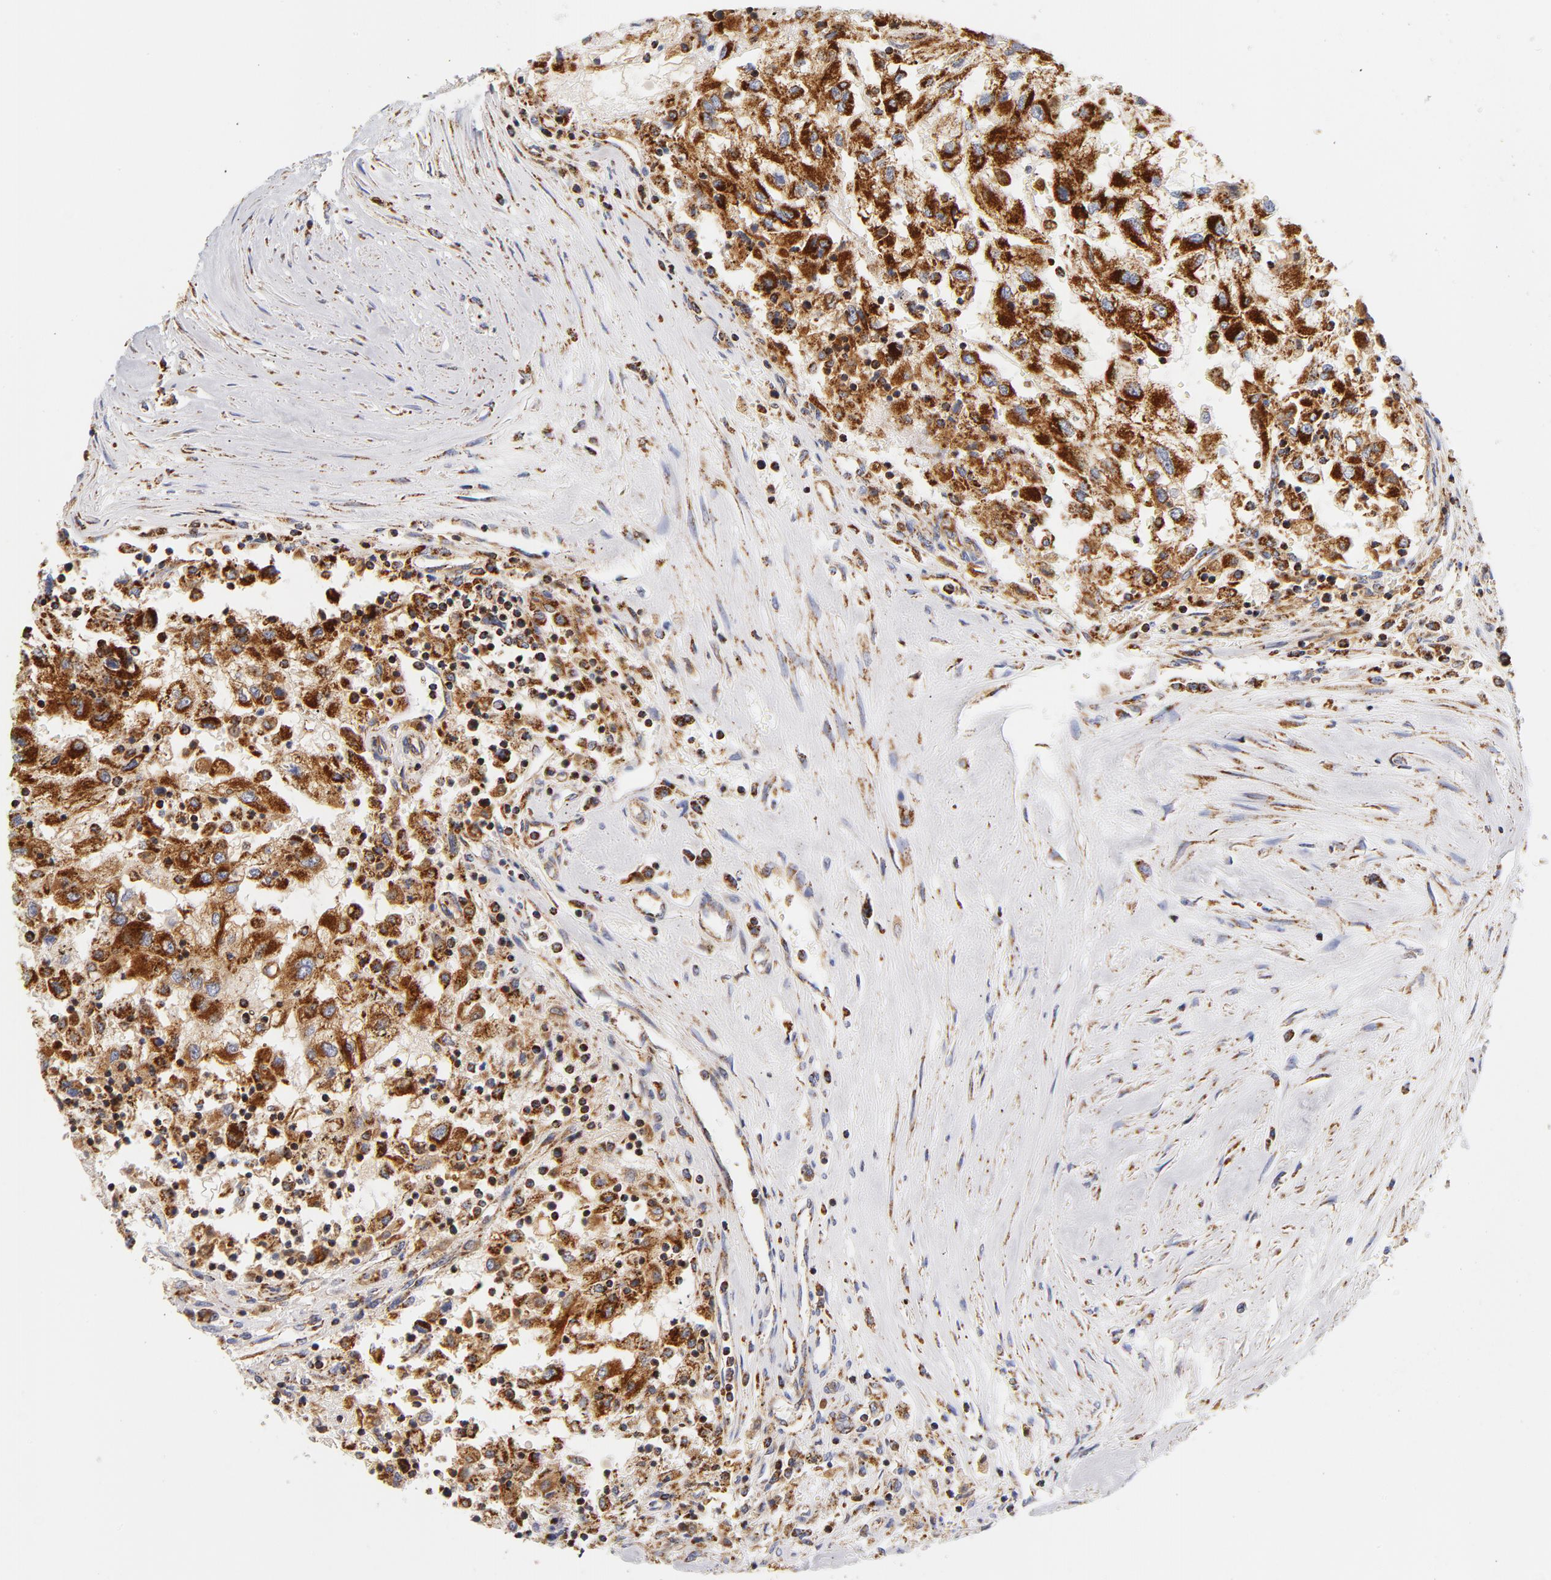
{"staining": {"intensity": "strong", "quantity": ">75%", "location": "cytoplasmic/membranous"}, "tissue": "renal cancer", "cell_type": "Tumor cells", "image_type": "cancer", "snomed": [{"axis": "morphology", "description": "Normal tissue, NOS"}, {"axis": "morphology", "description": "Adenocarcinoma, NOS"}, {"axis": "topography", "description": "Kidney"}], "caption": "Strong cytoplasmic/membranous expression for a protein is present in about >75% of tumor cells of renal cancer (adenocarcinoma) using immunohistochemistry.", "gene": "ECHS1", "patient": {"sex": "male", "age": 71}}